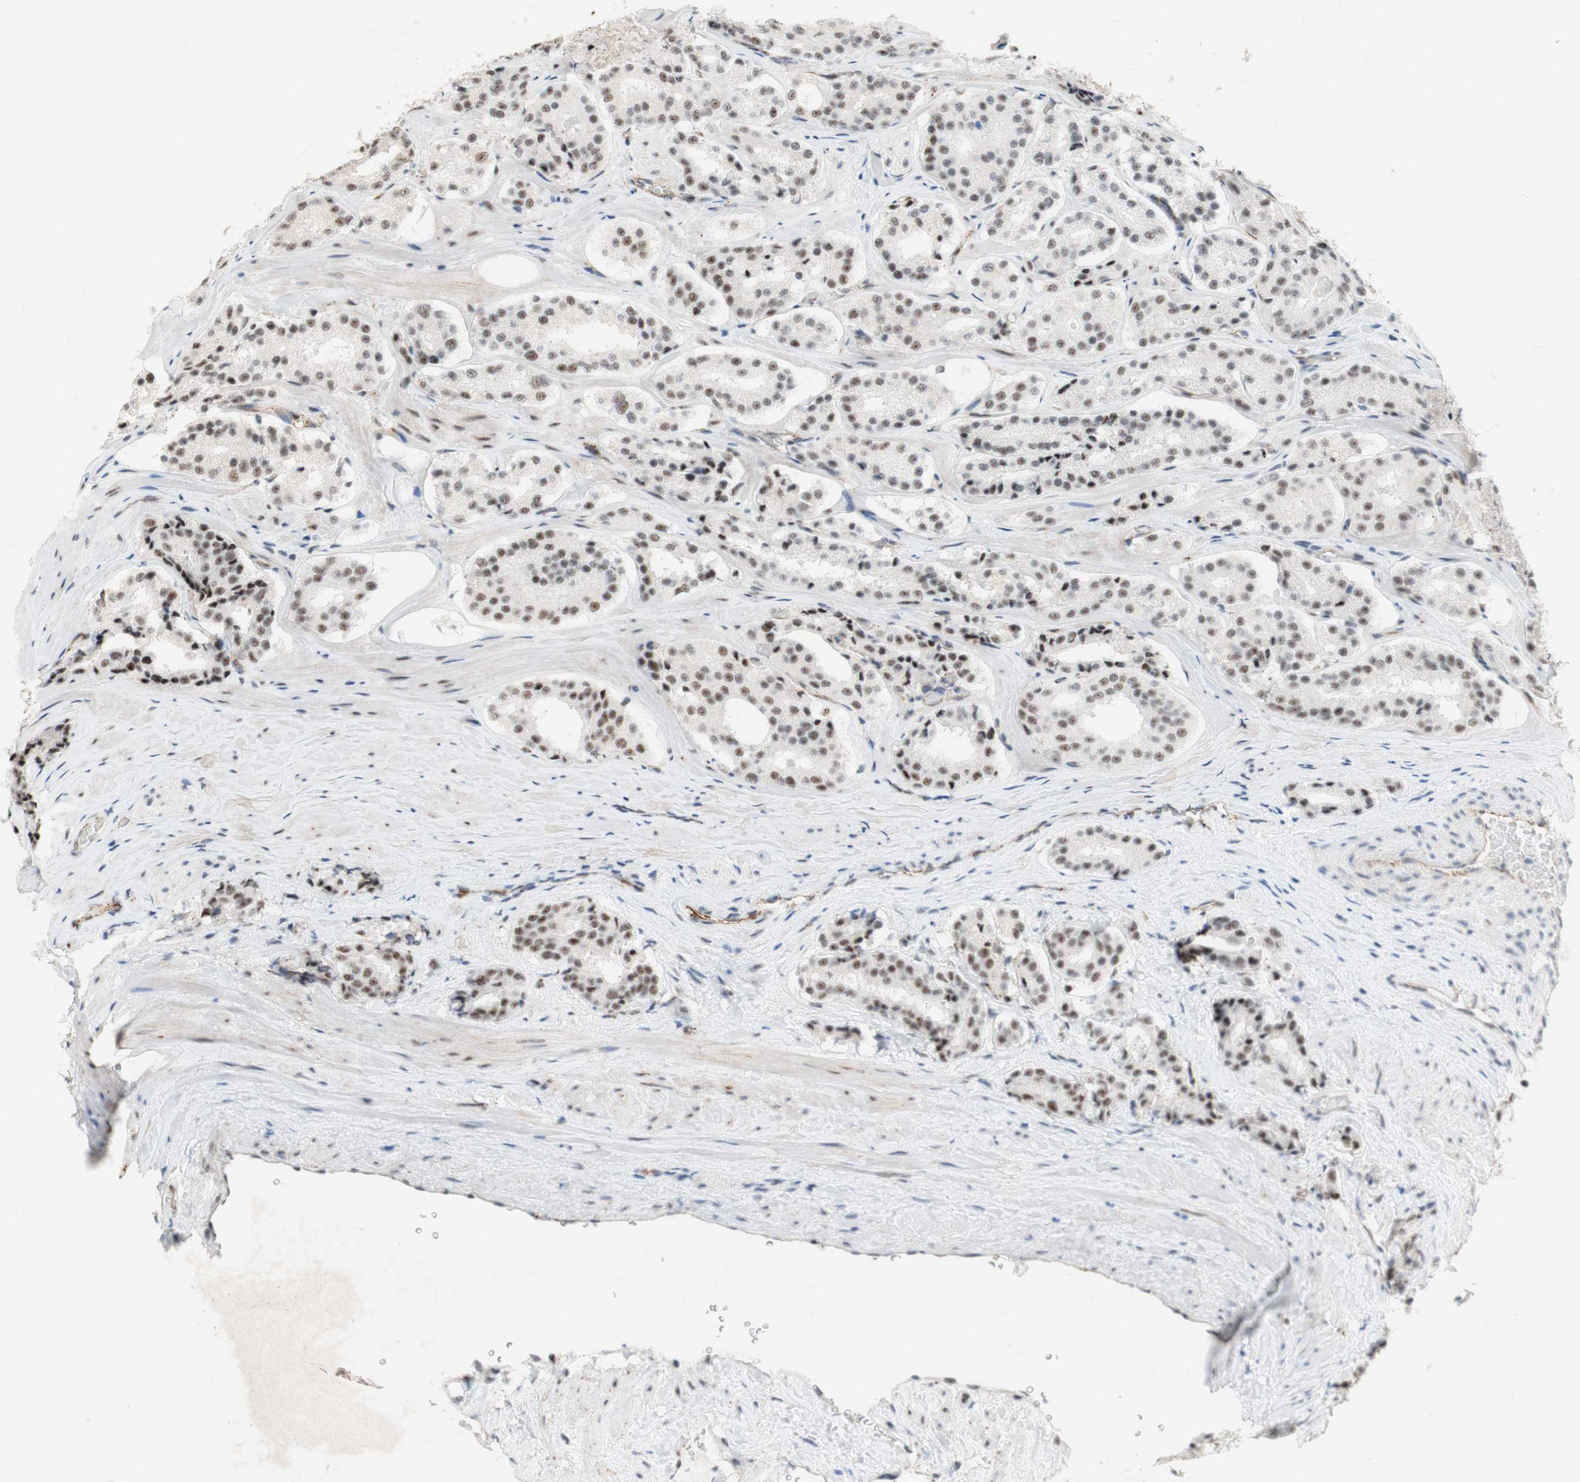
{"staining": {"intensity": "weak", "quantity": ">75%", "location": "nuclear"}, "tissue": "prostate cancer", "cell_type": "Tumor cells", "image_type": "cancer", "snomed": [{"axis": "morphology", "description": "Adenocarcinoma, High grade"}, {"axis": "topography", "description": "Prostate"}], "caption": "Human prostate adenocarcinoma (high-grade) stained with a brown dye shows weak nuclear positive positivity in about >75% of tumor cells.", "gene": "SAP18", "patient": {"sex": "male", "age": 60}}